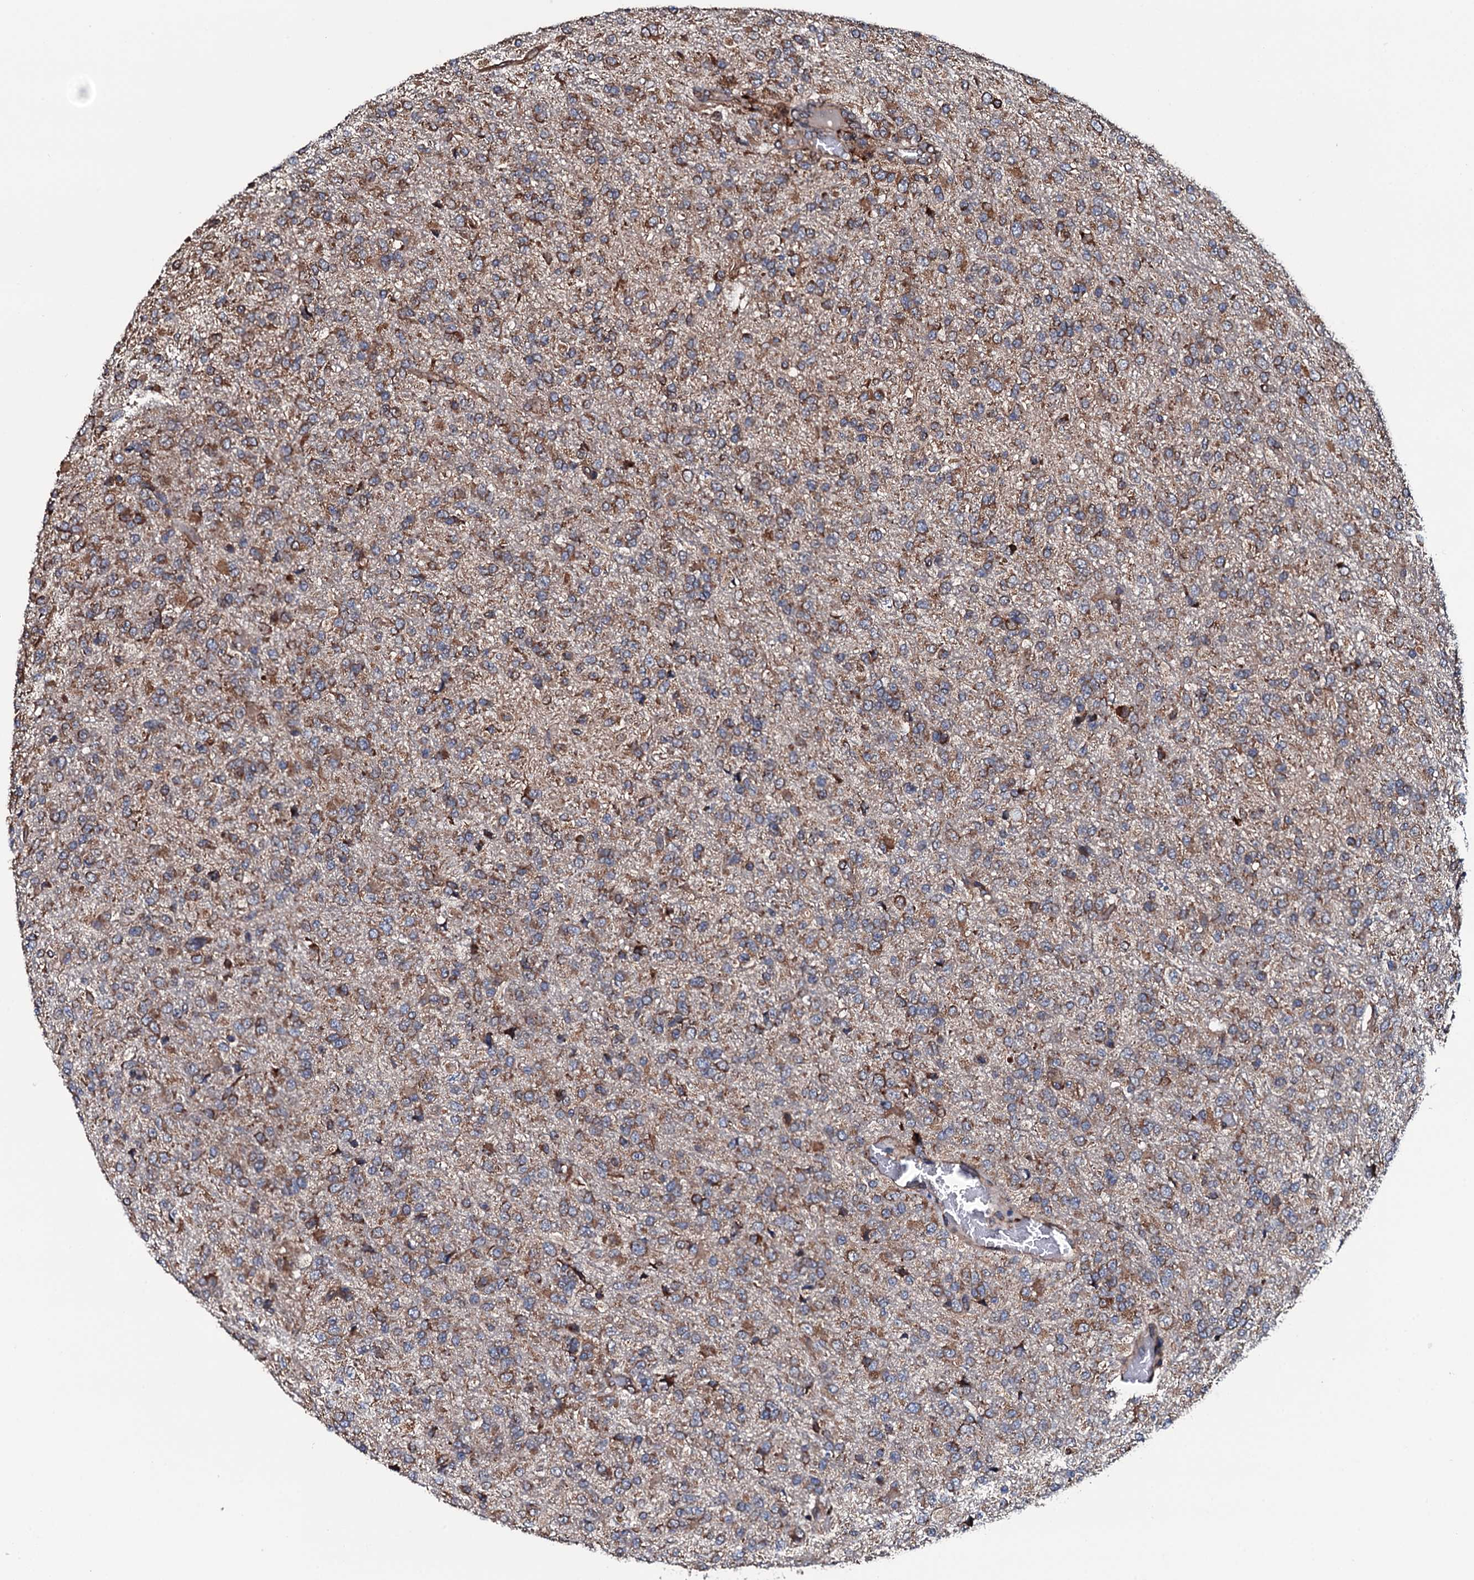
{"staining": {"intensity": "moderate", "quantity": ">75%", "location": "cytoplasmic/membranous"}, "tissue": "glioma", "cell_type": "Tumor cells", "image_type": "cancer", "snomed": [{"axis": "morphology", "description": "Glioma, malignant, High grade"}, {"axis": "topography", "description": "Brain"}], "caption": "The micrograph reveals staining of malignant glioma (high-grade), revealing moderate cytoplasmic/membranous protein staining (brown color) within tumor cells.", "gene": "RAB12", "patient": {"sex": "female", "age": 74}}